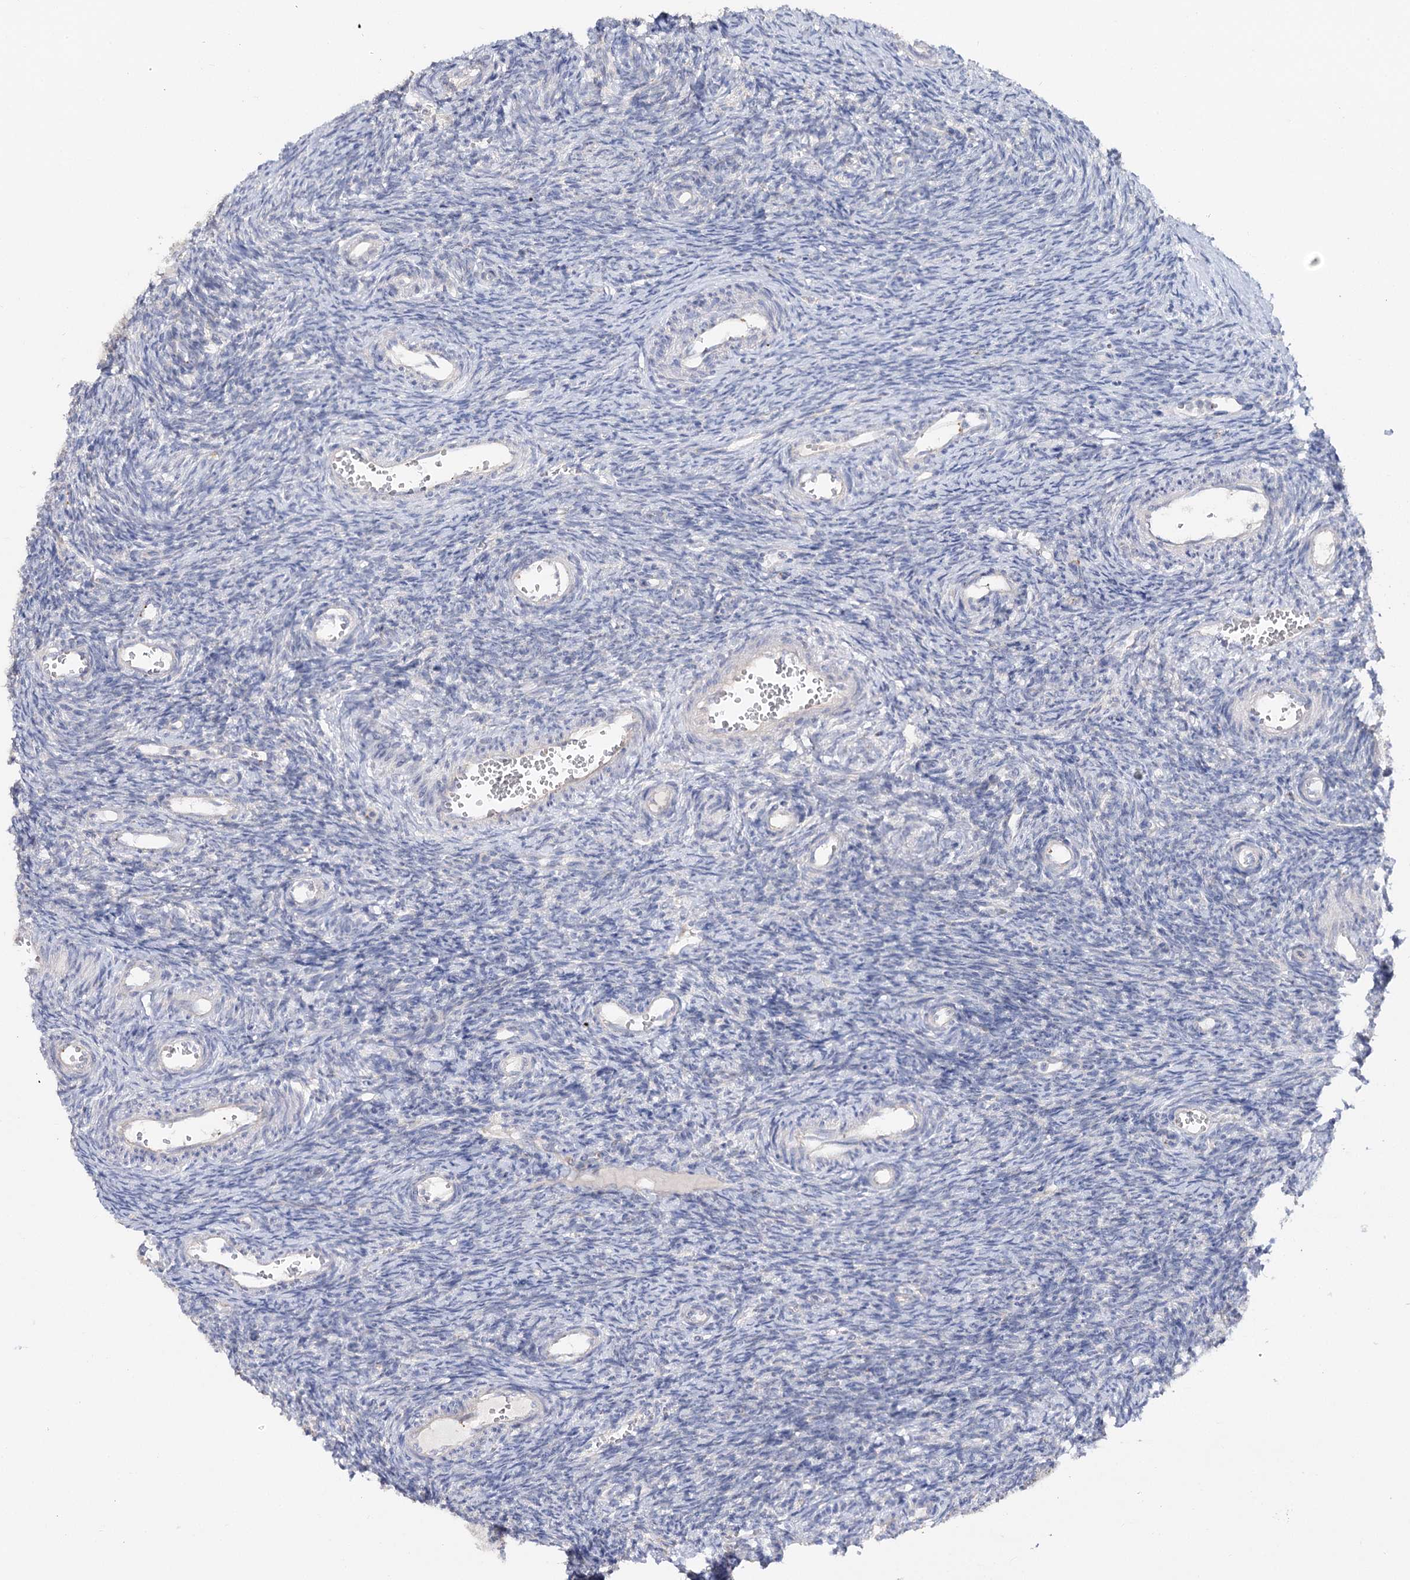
{"staining": {"intensity": "negative", "quantity": "none", "location": "none"}, "tissue": "ovary", "cell_type": "Ovarian stroma cells", "image_type": "normal", "snomed": [{"axis": "morphology", "description": "Normal tissue, NOS"}, {"axis": "topography", "description": "Ovary"}], "caption": "Unremarkable ovary was stained to show a protein in brown. There is no significant positivity in ovarian stroma cells.", "gene": "TMEM187", "patient": {"sex": "female", "age": 39}}